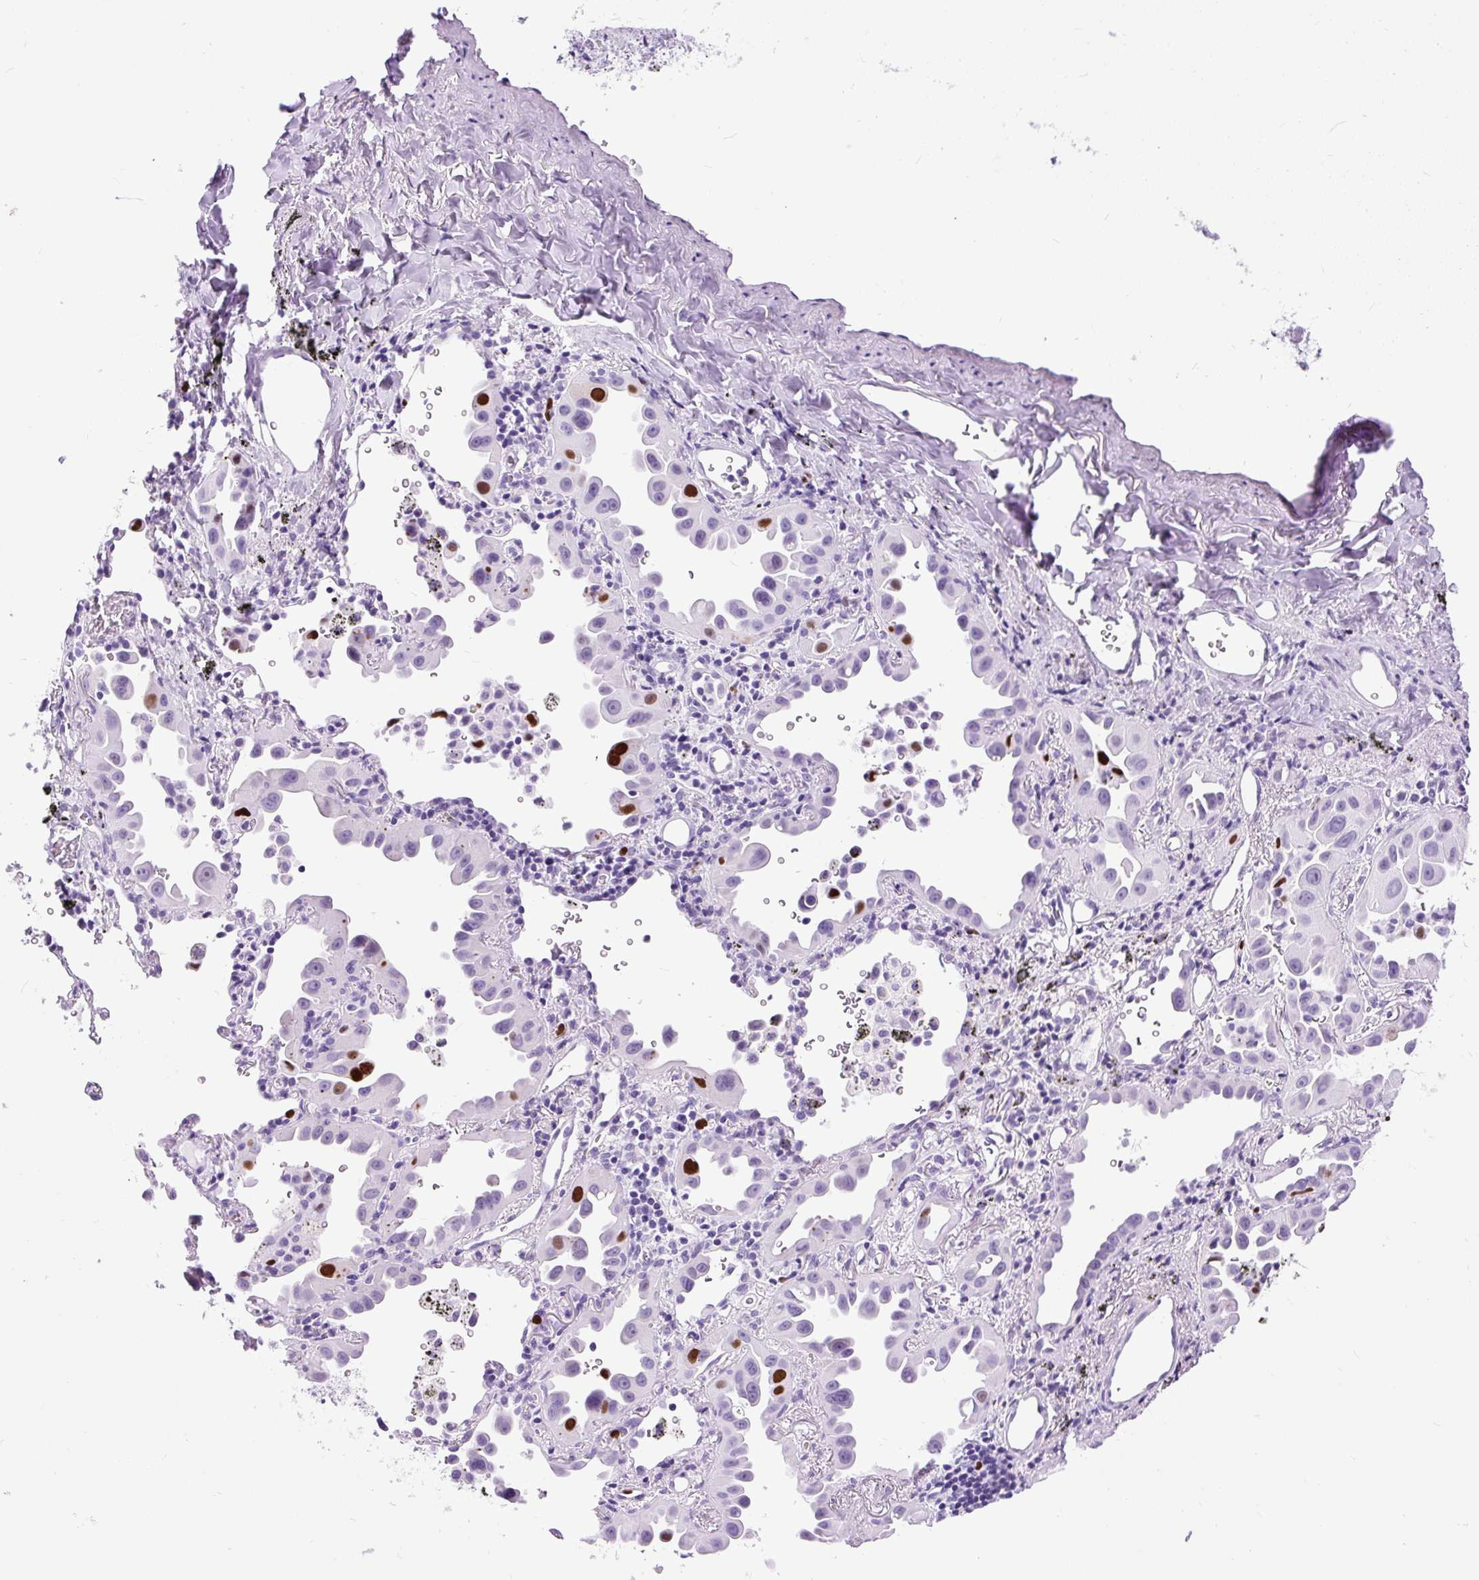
{"staining": {"intensity": "strong", "quantity": "<25%", "location": "nuclear"}, "tissue": "lung cancer", "cell_type": "Tumor cells", "image_type": "cancer", "snomed": [{"axis": "morphology", "description": "Adenocarcinoma, NOS"}, {"axis": "topography", "description": "Lung"}], "caption": "A brown stain highlights strong nuclear positivity of a protein in lung cancer tumor cells. Using DAB (brown) and hematoxylin (blue) stains, captured at high magnification using brightfield microscopy.", "gene": "RACGAP1", "patient": {"sex": "male", "age": 68}}